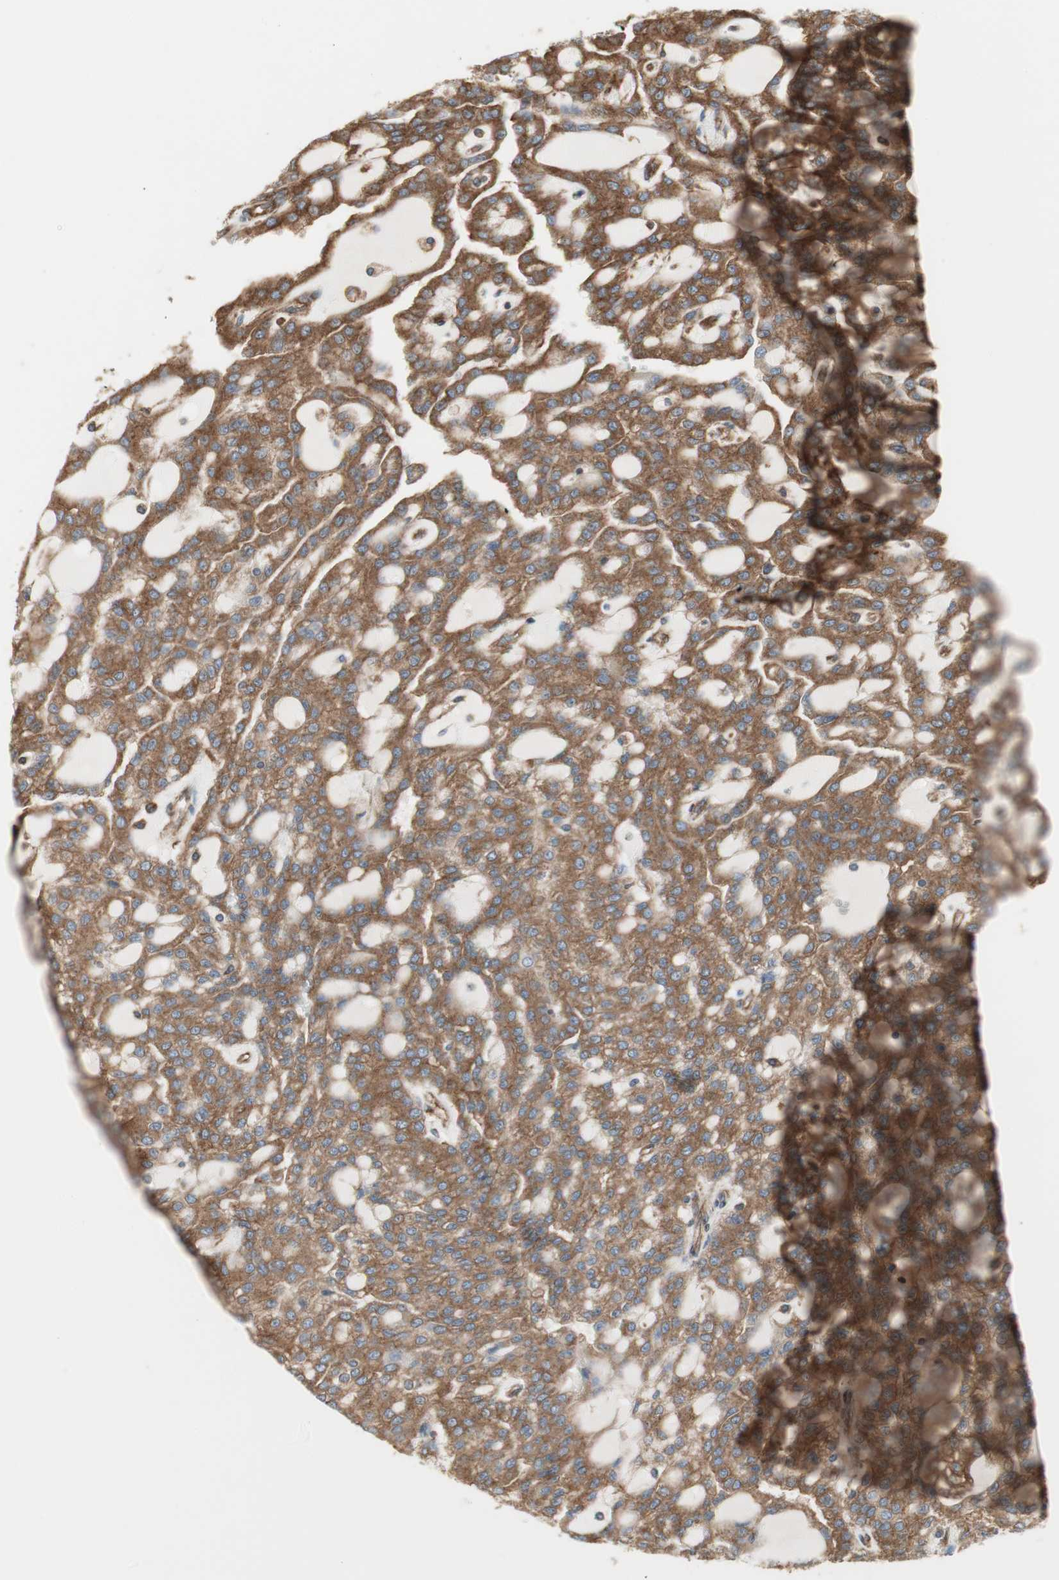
{"staining": {"intensity": "strong", "quantity": ">75%", "location": "cytoplasmic/membranous"}, "tissue": "renal cancer", "cell_type": "Tumor cells", "image_type": "cancer", "snomed": [{"axis": "morphology", "description": "Adenocarcinoma, NOS"}, {"axis": "topography", "description": "Kidney"}], "caption": "Adenocarcinoma (renal) tissue exhibits strong cytoplasmic/membranous staining in about >75% of tumor cells, visualized by immunohistochemistry. The protein is stained brown, and the nuclei are stained in blue (DAB (3,3'-diaminobenzidine) IHC with brightfield microscopy, high magnification).", "gene": "H6PD", "patient": {"sex": "male", "age": 63}}